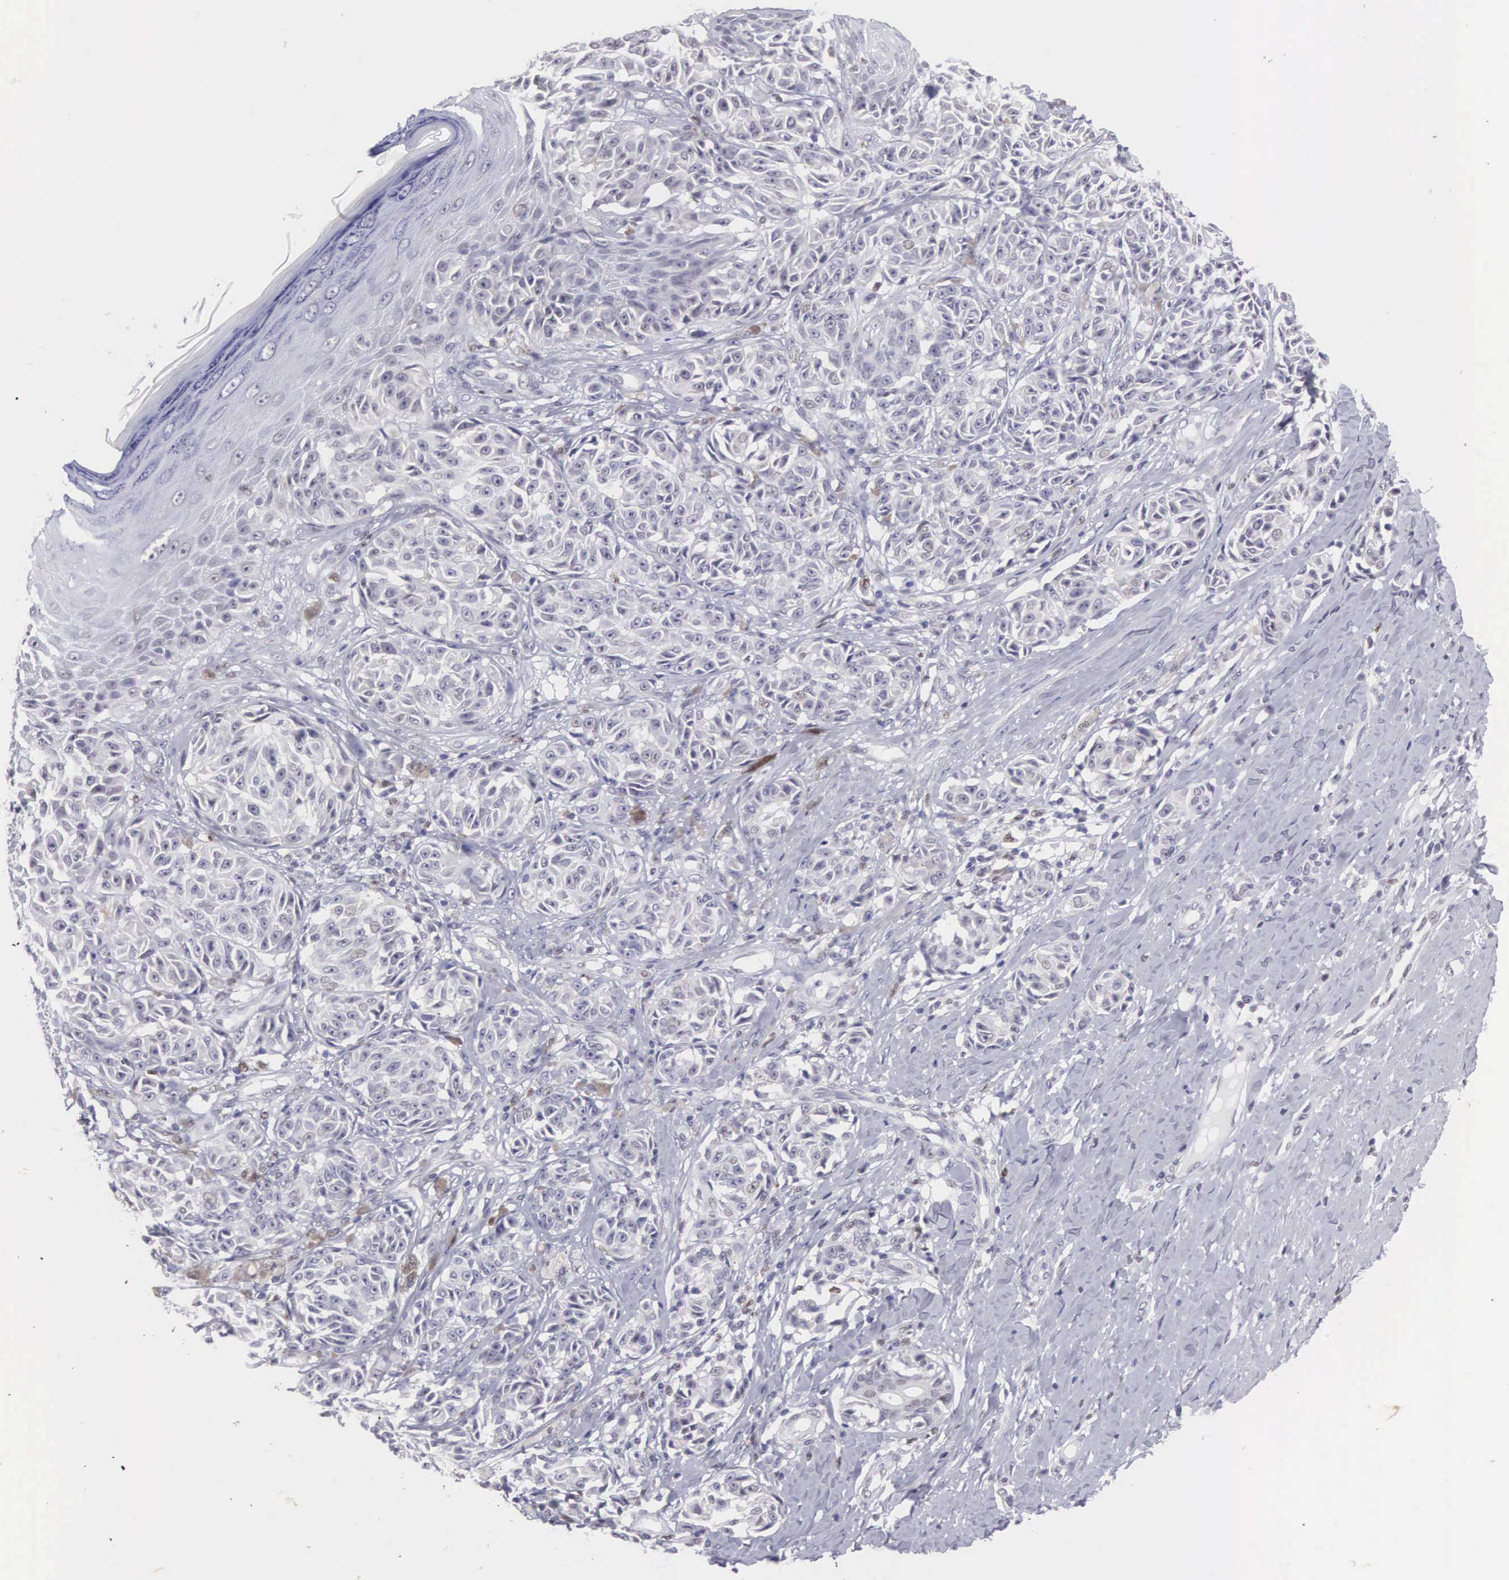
{"staining": {"intensity": "weak", "quantity": "<25%", "location": "nuclear"}, "tissue": "melanoma", "cell_type": "Tumor cells", "image_type": "cancer", "snomed": [{"axis": "morphology", "description": "Malignant melanoma, NOS"}, {"axis": "topography", "description": "Skin"}], "caption": "The immunohistochemistry (IHC) histopathology image has no significant staining in tumor cells of malignant melanoma tissue.", "gene": "ETV6", "patient": {"sex": "male", "age": 49}}